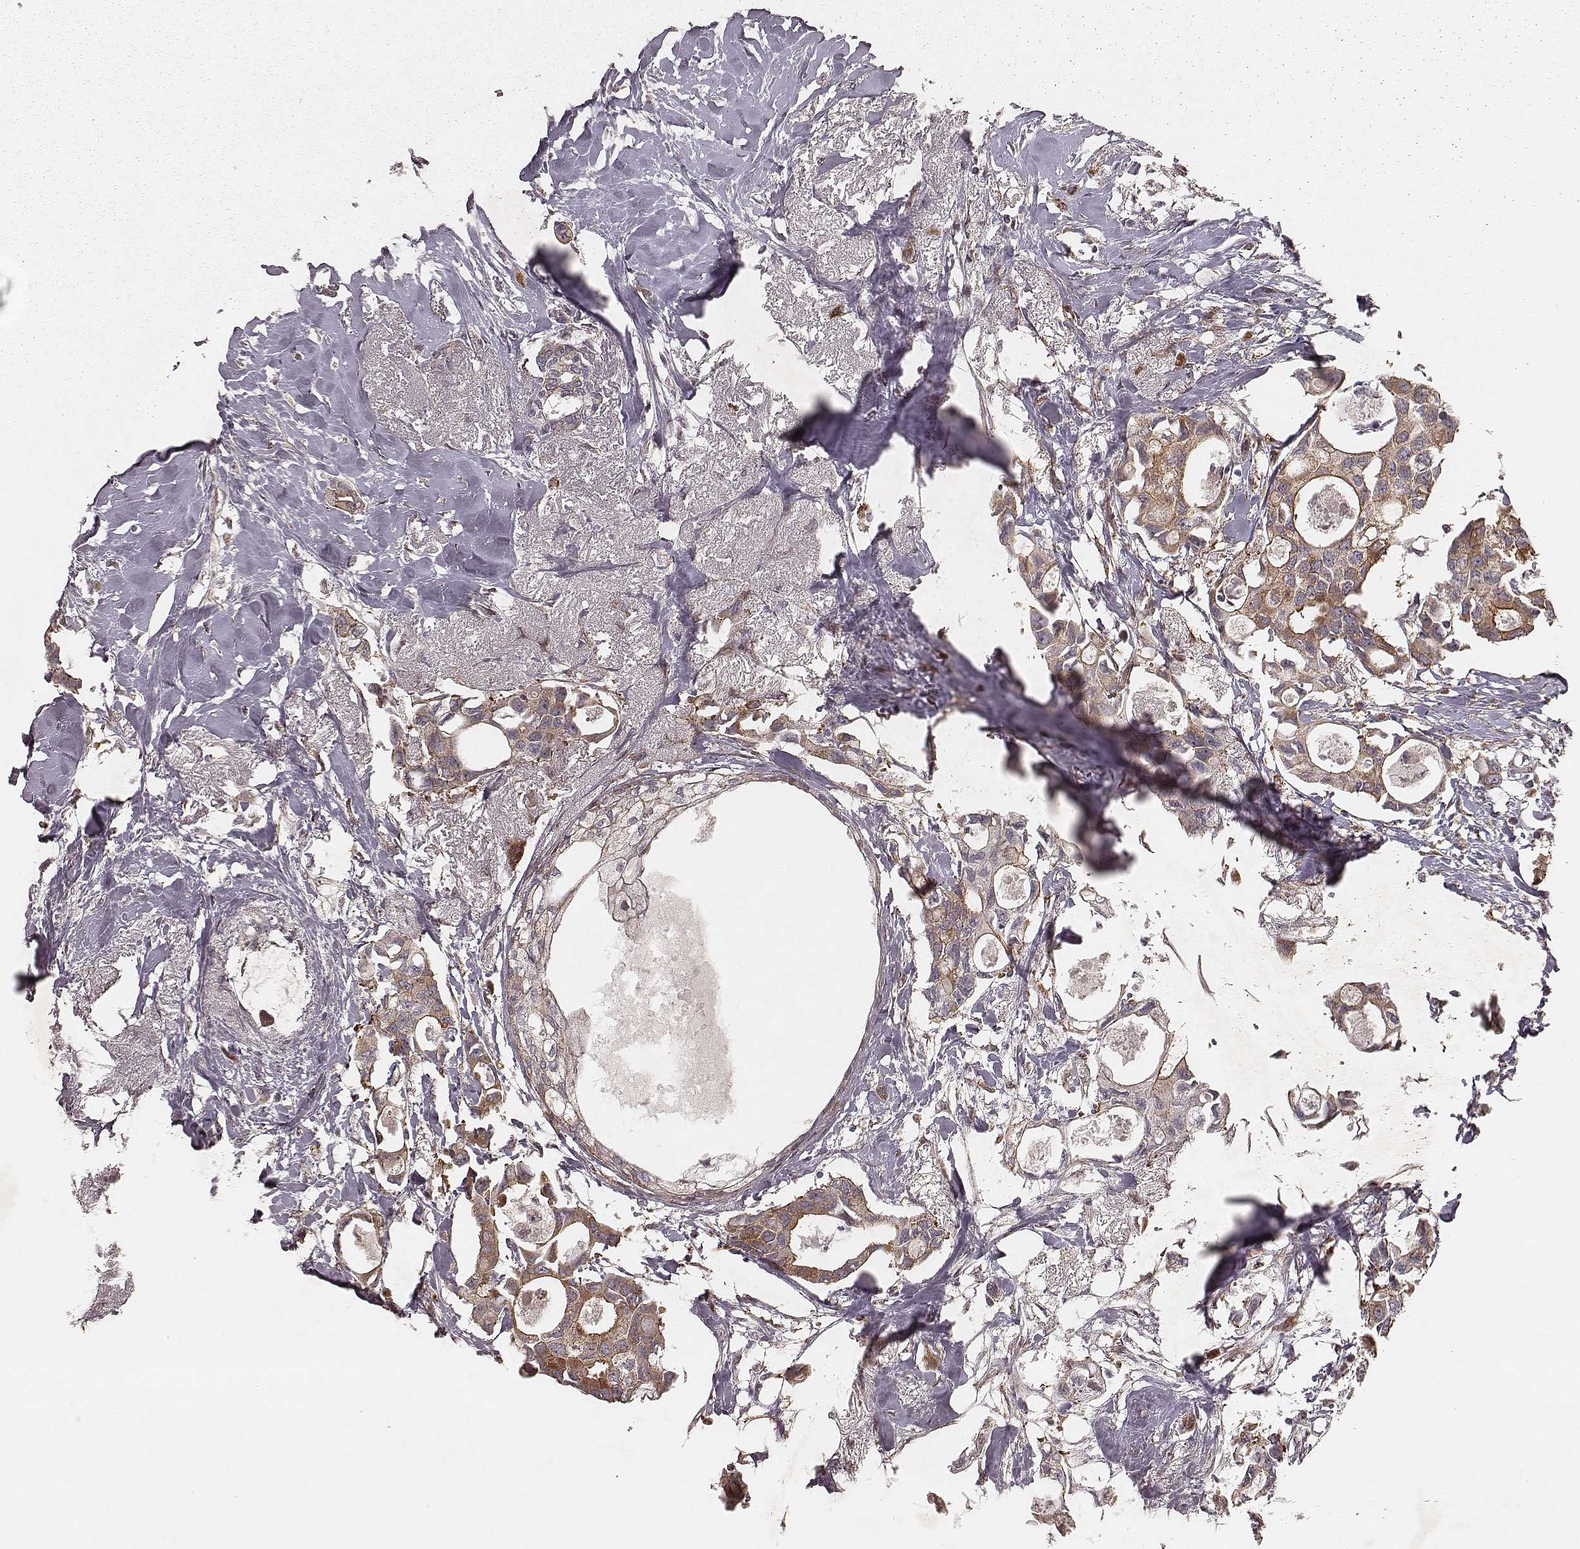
{"staining": {"intensity": "moderate", "quantity": ">75%", "location": "cytoplasmic/membranous"}, "tissue": "breast cancer", "cell_type": "Tumor cells", "image_type": "cancer", "snomed": [{"axis": "morphology", "description": "Duct carcinoma"}, {"axis": "topography", "description": "Breast"}], "caption": "High-magnification brightfield microscopy of breast cancer stained with DAB (3,3'-diaminobenzidine) (brown) and counterstained with hematoxylin (blue). tumor cells exhibit moderate cytoplasmic/membranous staining is identified in approximately>75% of cells.", "gene": "NDUFA7", "patient": {"sex": "female", "age": 83}}